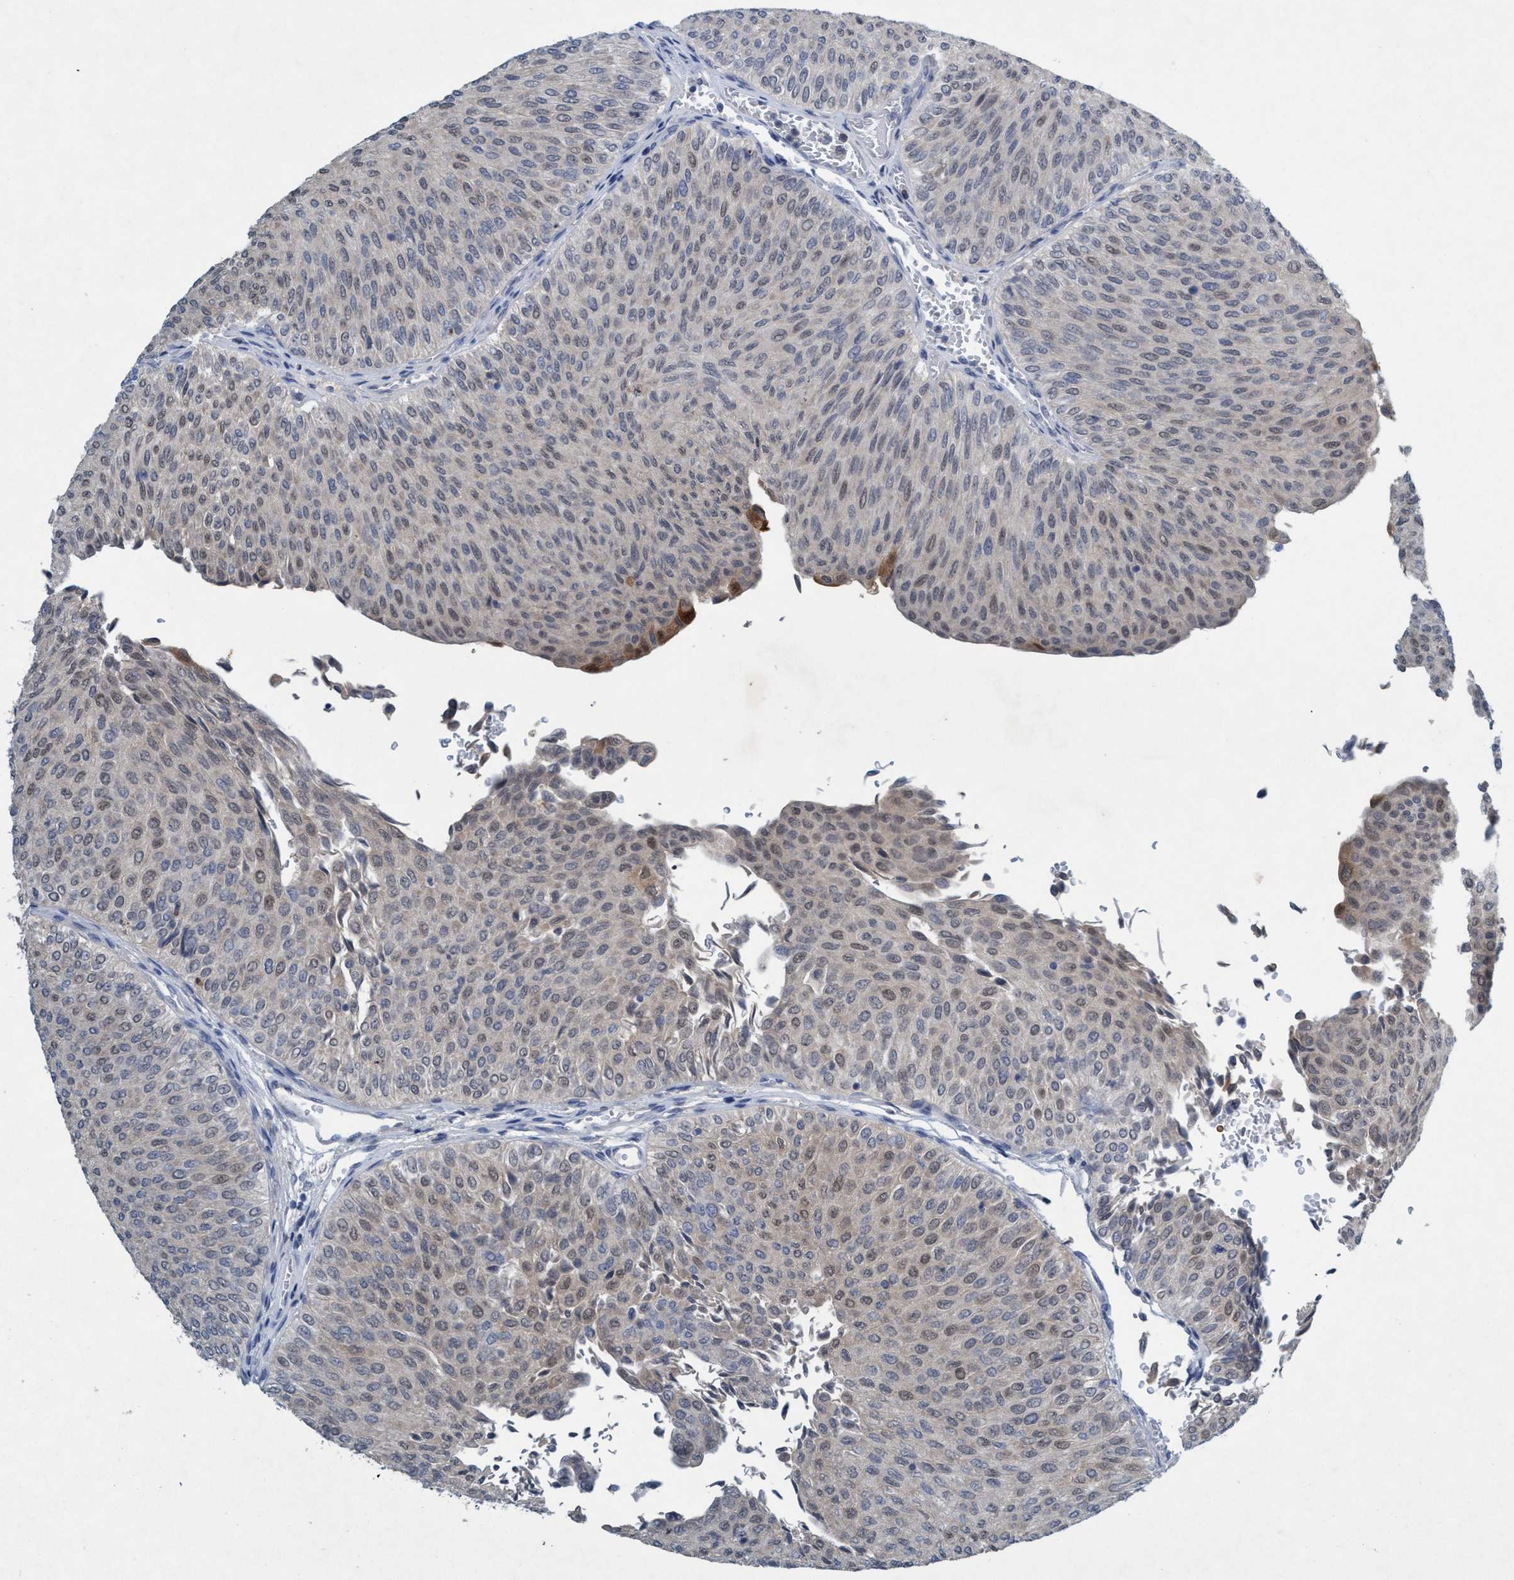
{"staining": {"intensity": "weak", "quantity": "25%-75%", "location": "nuclear"}, "tissue": "urothelial cancer", "cell_type": "Tumor cells", "image_type": "cancer", "snomed": [{"axis": "morphology", "description": "Urothelial carcinoma, Low grade"}, {"axis": "topography", "description": "Urinary bladder"}], "caption": "A micrograph of human urothelial cancer stained for a protein displays weak nuclear brown staining in tumor cells.", "gene": "RNF208", "patient": {"sex": "male", "age": 78}}